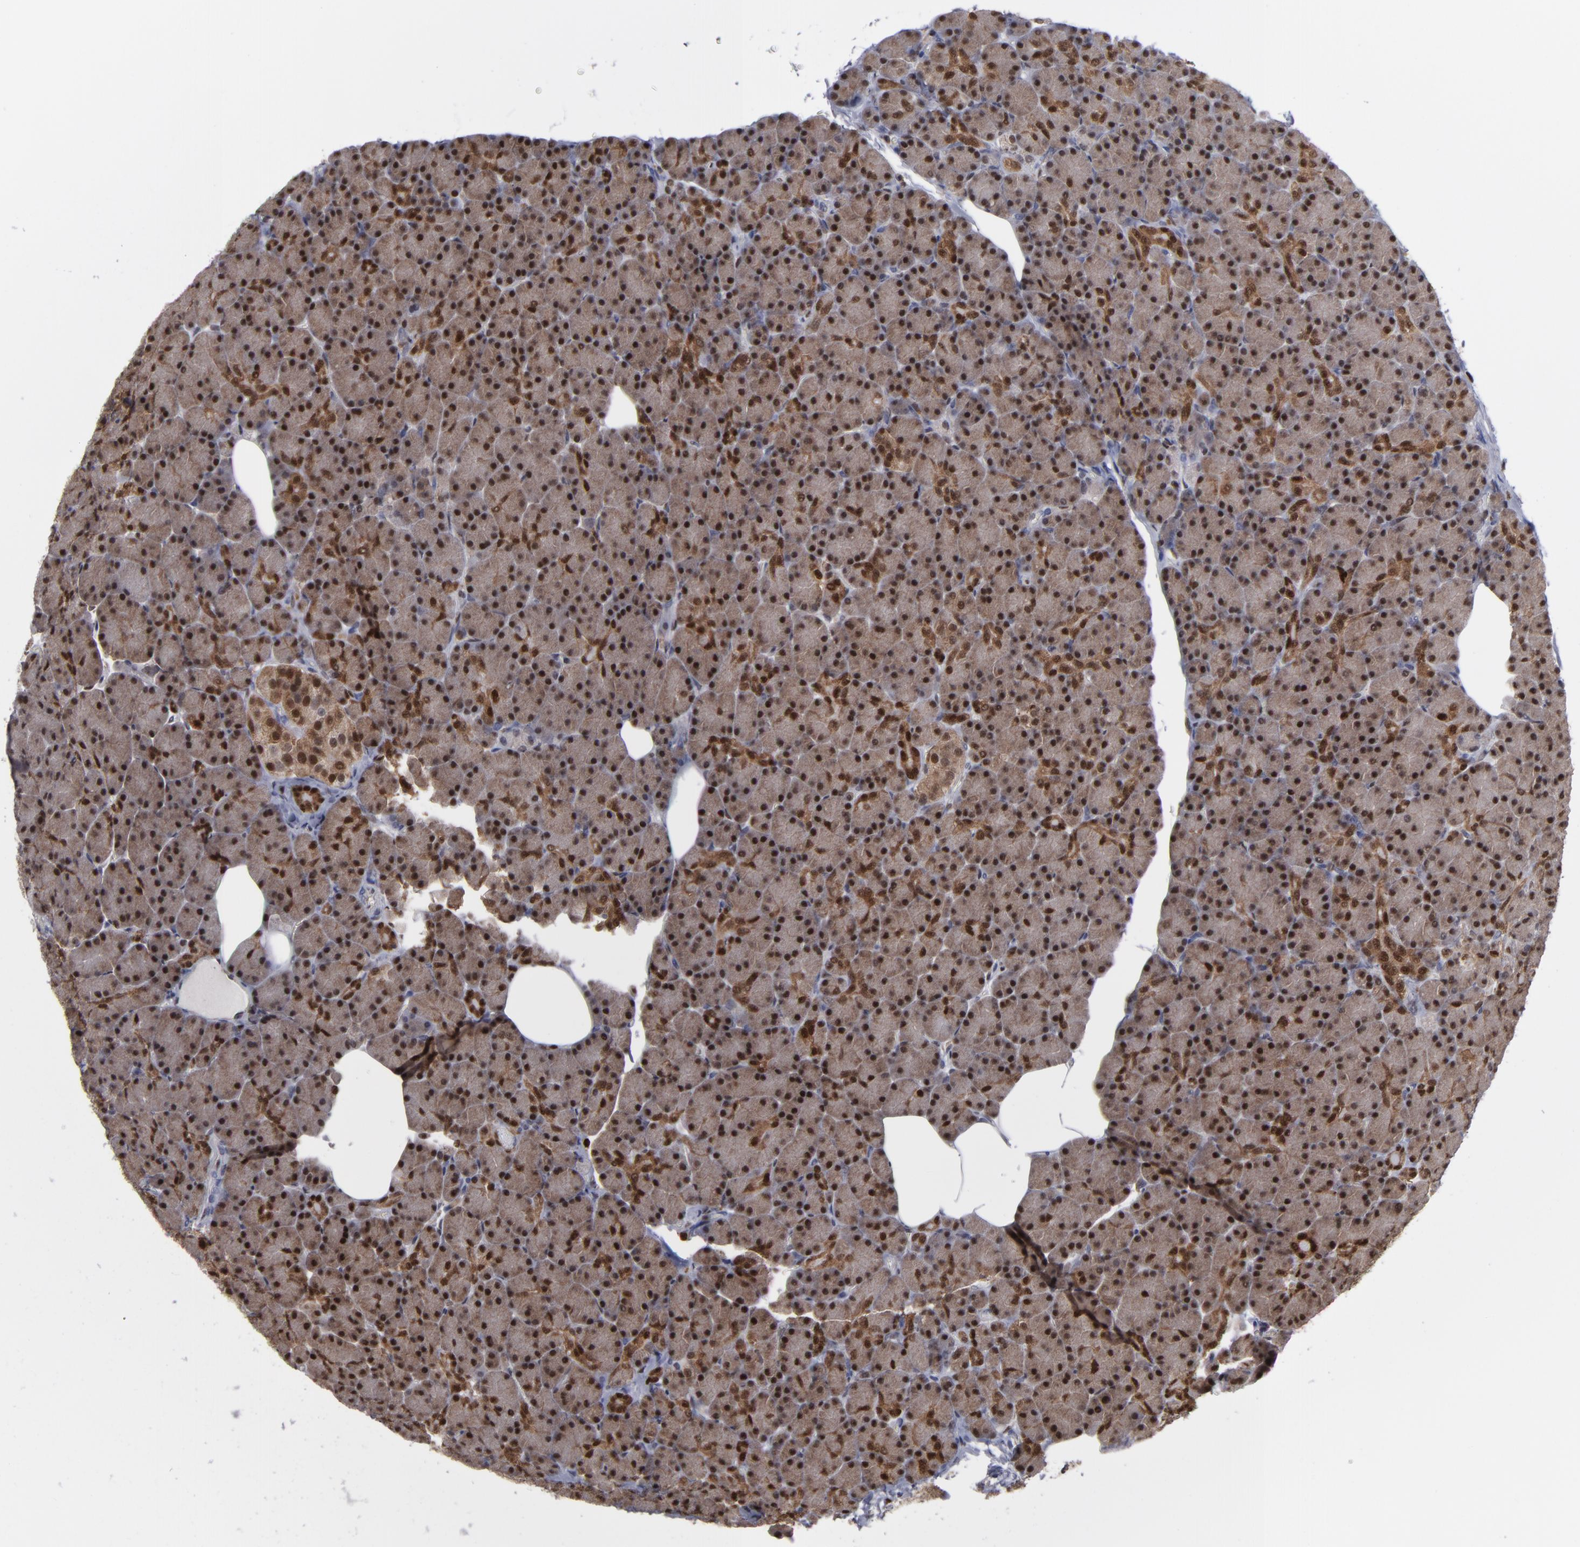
{"staining": {"intensity": "moderate", "quantity": ">75%", "location": "cytoplasmic/membranous,nuclear"}, "tissue": "pancreas", "cell_type": "Exocrine glandular cells", "image_type": "normal", "snomed": [{"axis": "morphology", "description": "Normal tissue, NOS"}, {"axis": "topography", "description": "Pancreas"}], "caption": "Protein staining of normal pancreas reveals moderate cytoplasmic/membranous,nuclear positivity in approximately >75% of exocrine glandular cells.", "gene": "GSR", "patient": {"sex": "female", "age": 43}}